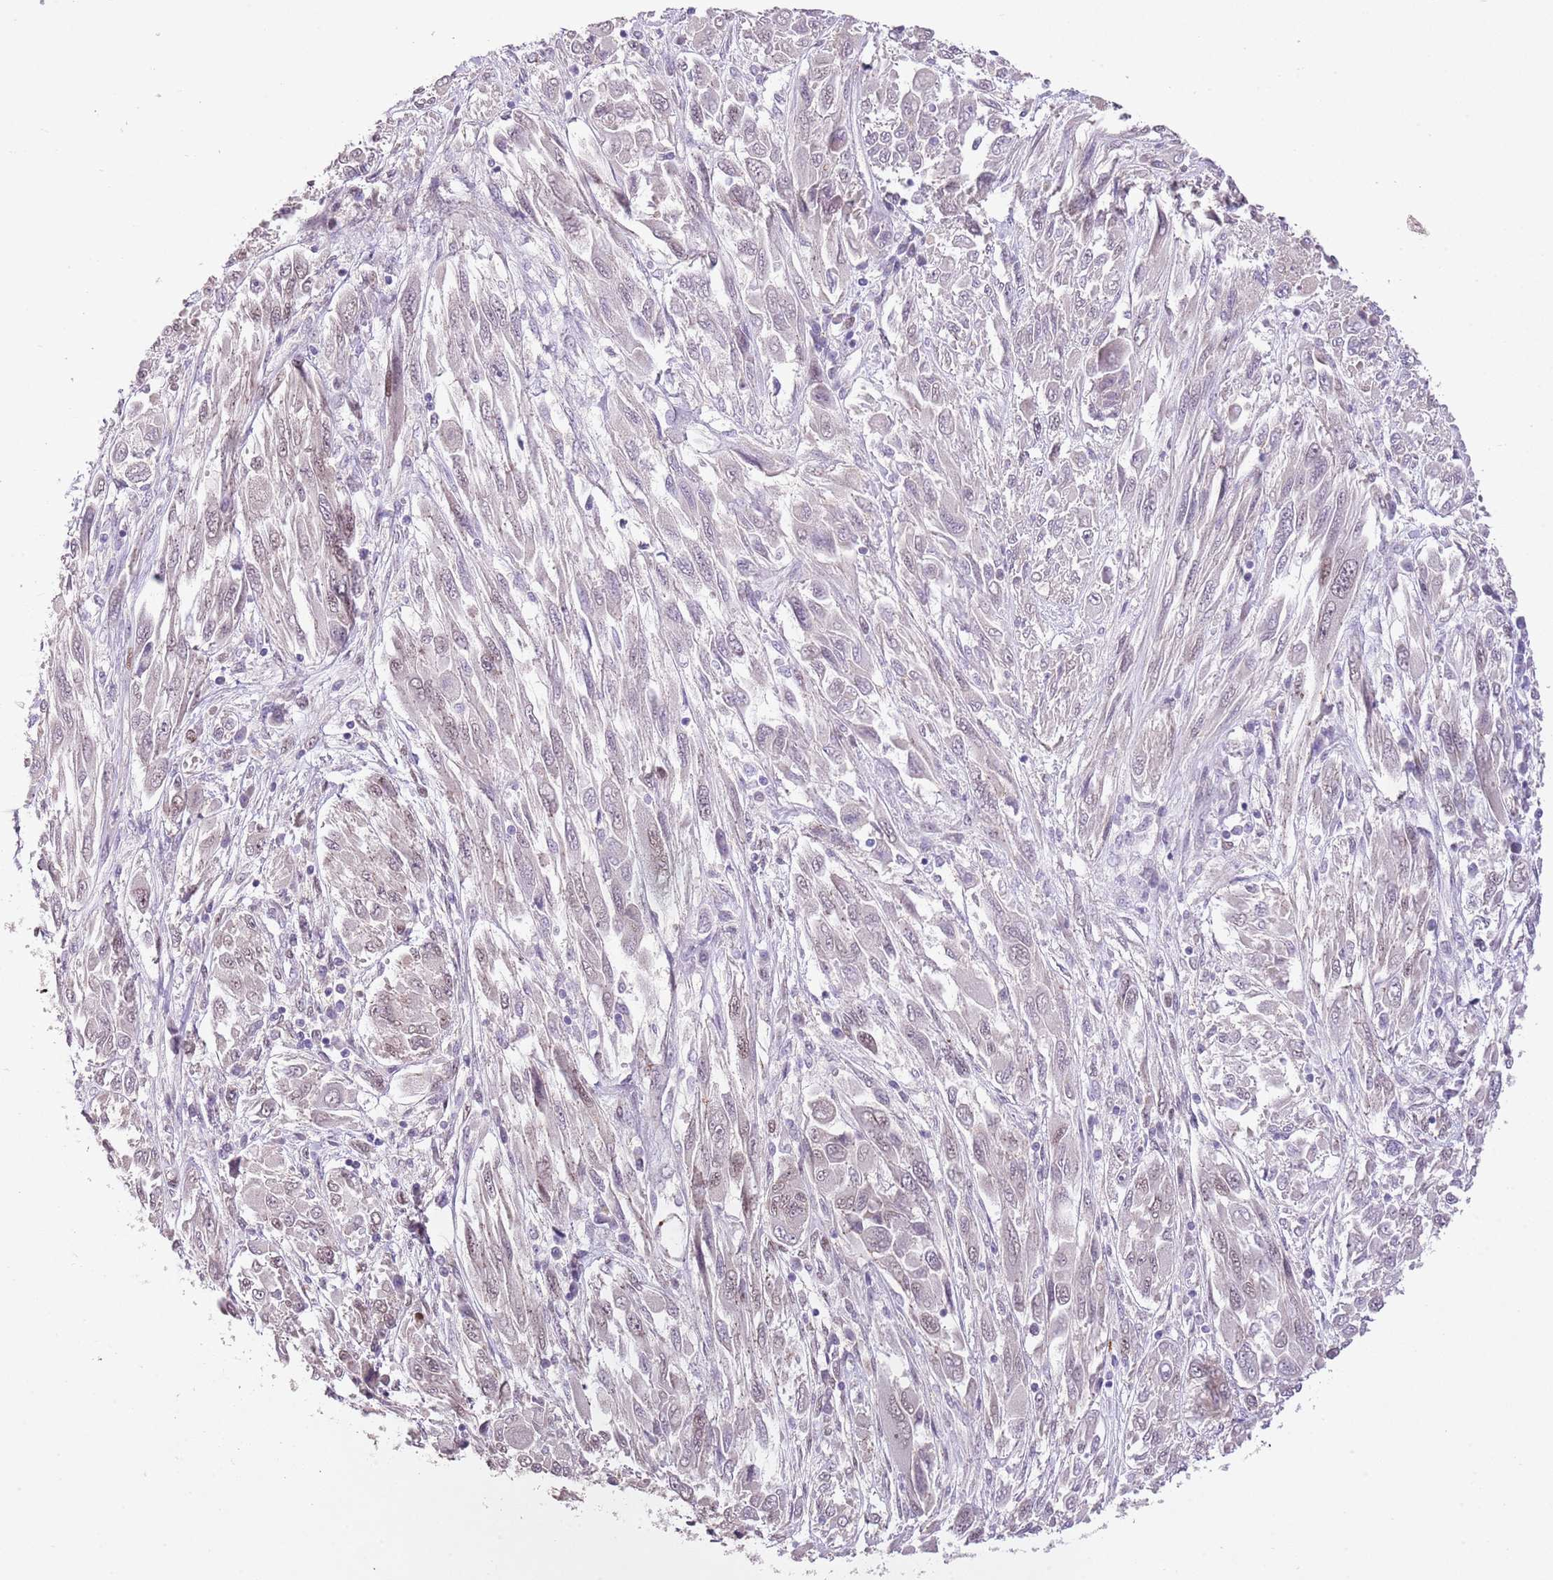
{"staining": {"intensity": "weak", "quantity": "<25%", "location": "nuclear"}, "tissue": "melanoma", "cell_type": "Tumor cells", "image_type": "cancer", "snomed": [{"axis": "morphology", "description": "Malignant melanoma, NOS"}, {"axis": "topography", "description": "Skin"}], "caption": "IHC micrograph of neoplastic tissue: human melanoma stained with DAB (3,3'-diaminobenzidine) reveals no significant protein expression in tumor cells.", "gene": "NACC2", "patient": {"sex": "female", "age": 91}}